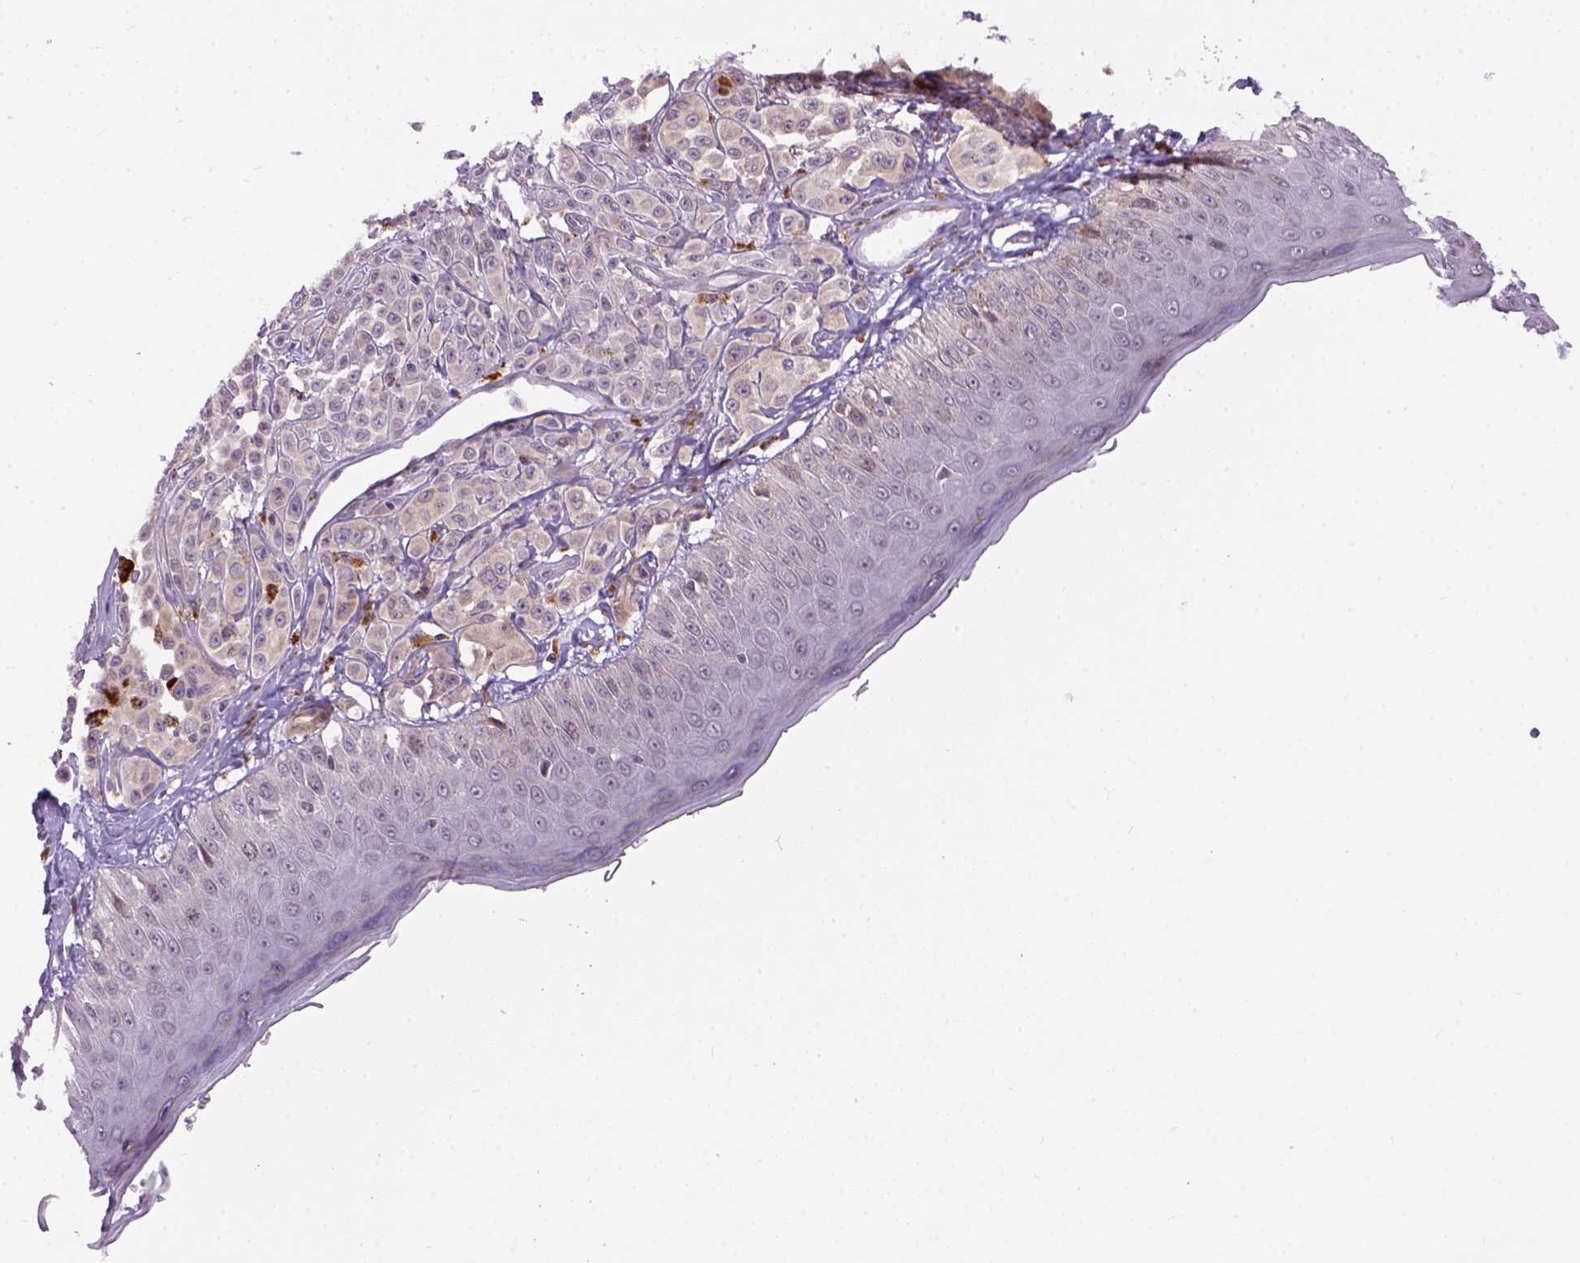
{"staining": {"intensity": "moderate", "quantity": "<25%", "location": "cytoplasmic/membranous"}, "tissue": "melanoma", "cell_type": "Tumor cells", "image_type": "cancer", "snomed": [{"axis": "morphology", "description": "Malignant melanoma, NOS"}, {"axis": "topography", "description": "Skin"}], "caption": "The immunohistochemical stain highlights moderate cytoplasmic/membranous expression in tumor cells of malignant melanoma tissue.", "gene": "KAZN", "patient": {"sex": "male", "age": 67}}